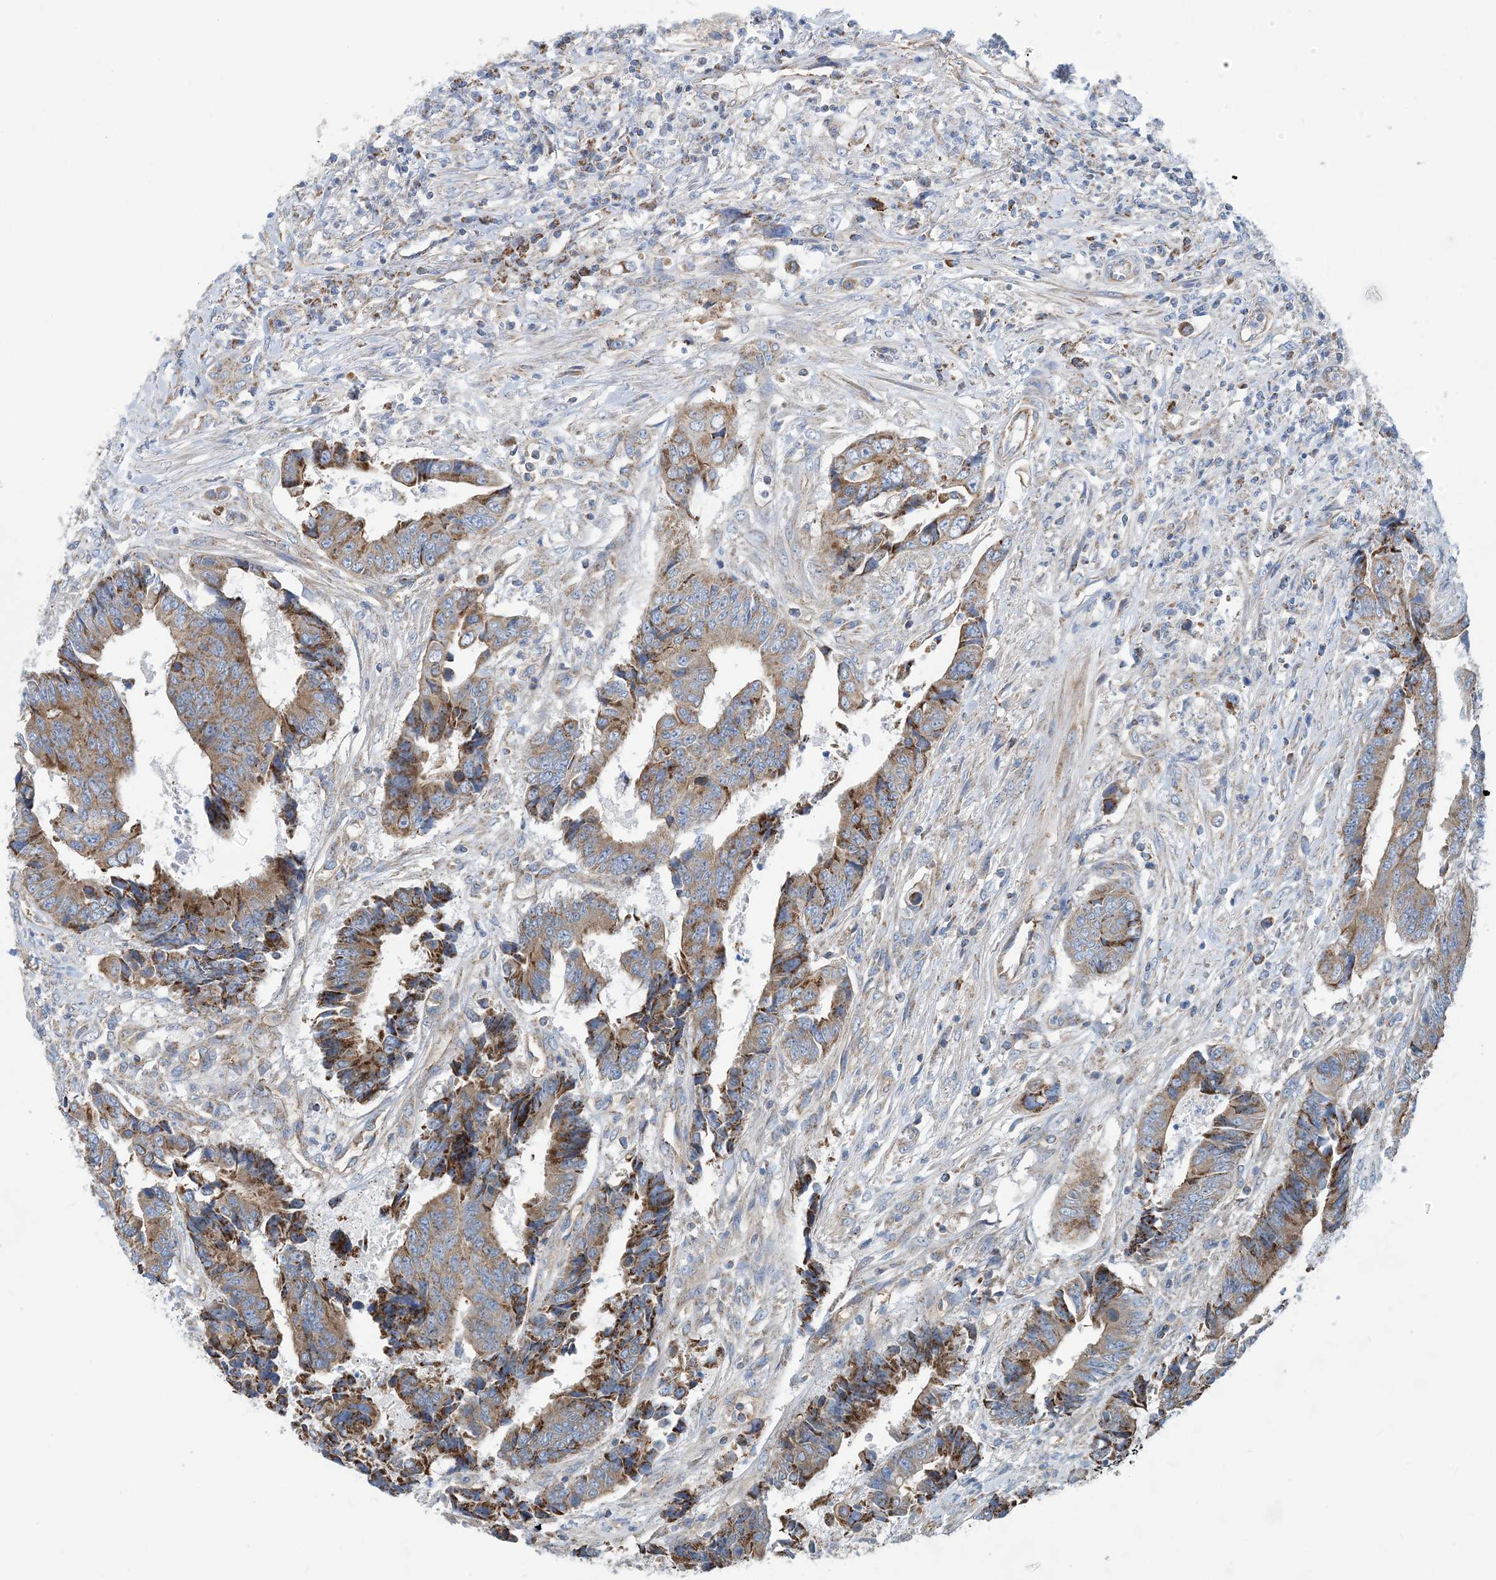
{"staining": {"intensity": "strong", "quantity": ">75%", "location": "cytoplasmic/membranous"}, "tissue": "colorectal cancer", "cell_type": "Tumor cells", "image_type": "cancer", "snomed": [{"axis": "morphology", "description": "Adenocarcinoma, NOS"}, {"axis": "topography", "description": "Rectum"}], "caption": "Strong cytoplasmic/membranous staining is present in approximately >75% of tumor cells in adenocarcinoma (colorectal).", "gene": "PHOSPHO2", "patient": {"sex": "male", "age": 84}}